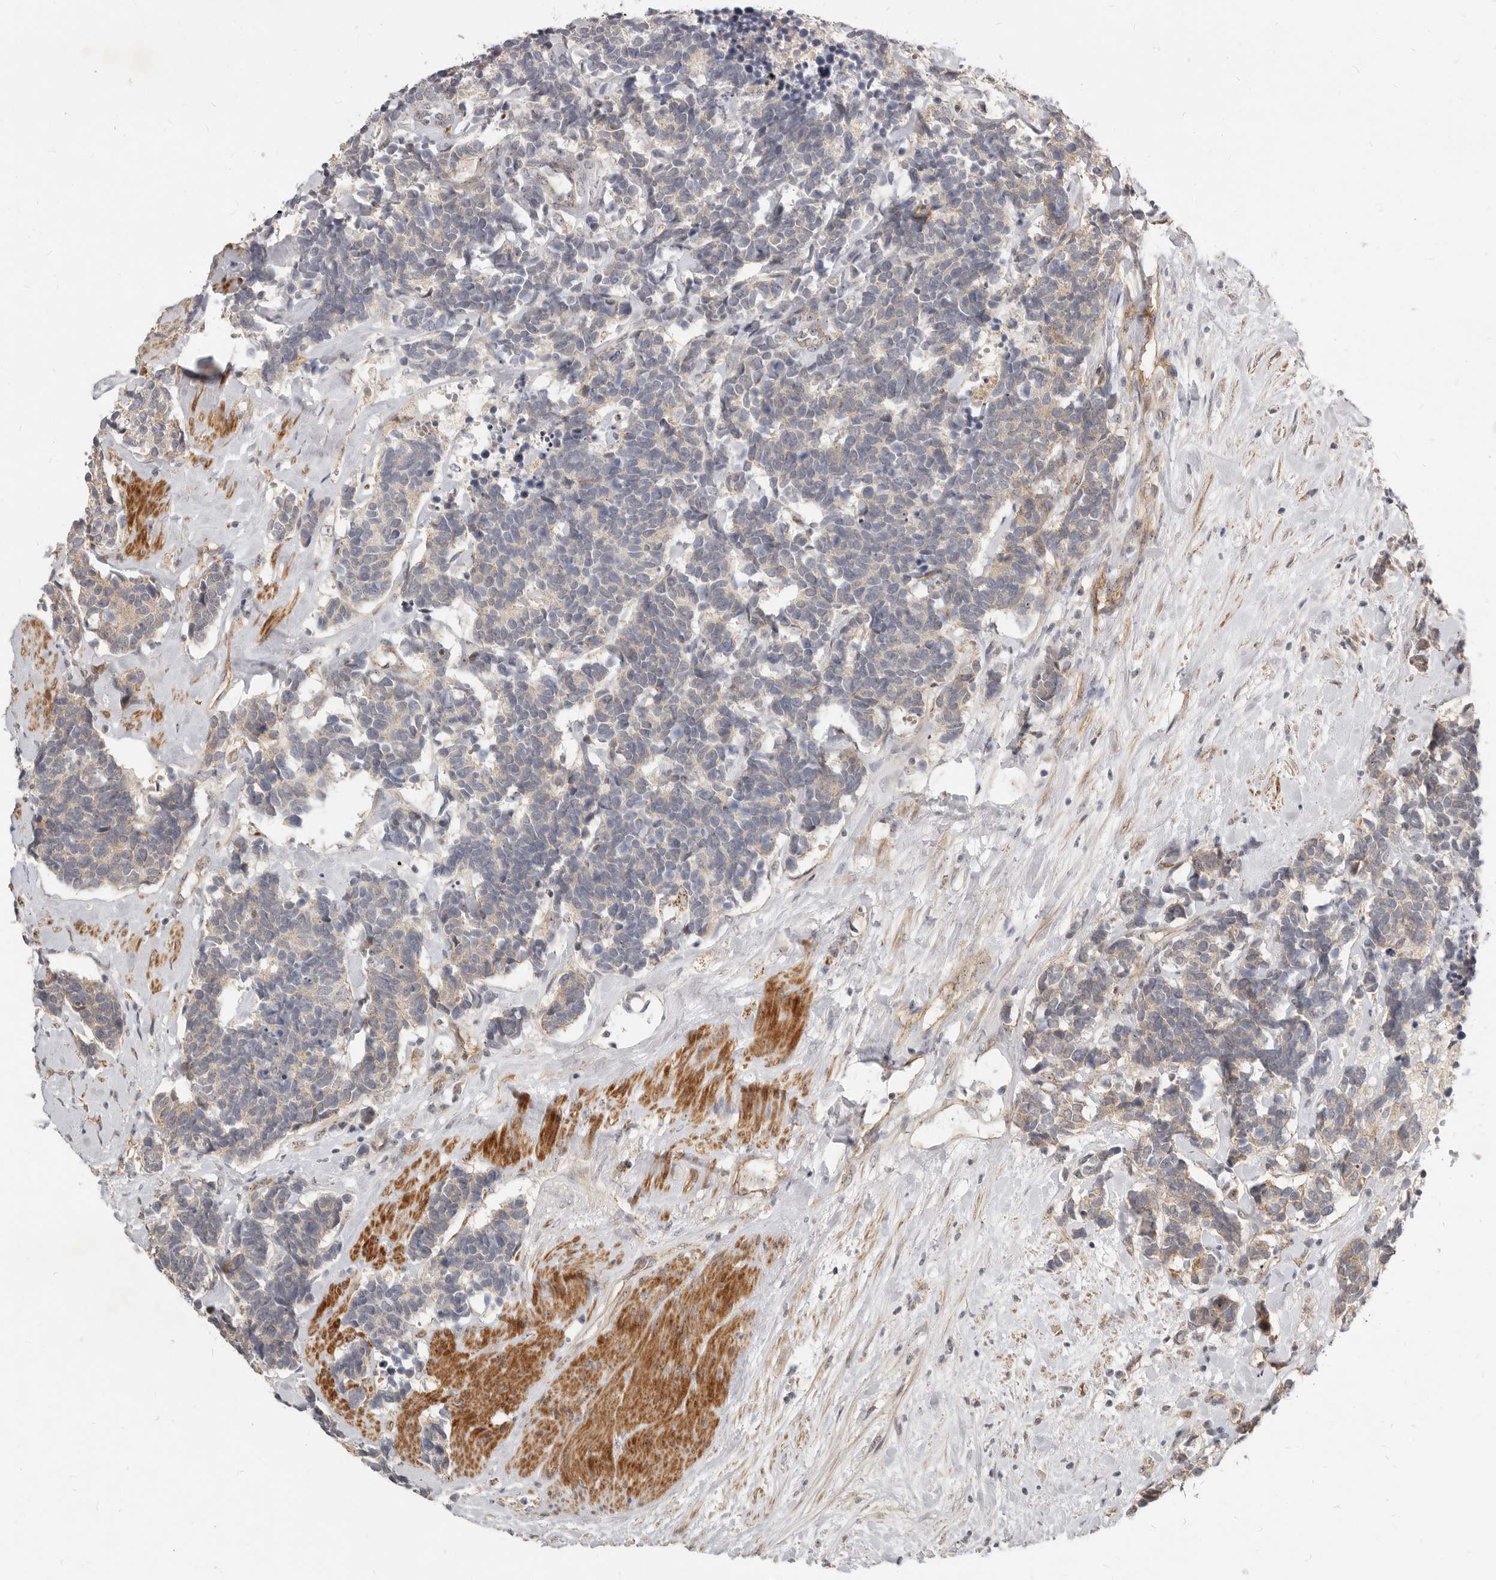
{"staining": {"intensity": "weak", "quantity": "25%-75%", "location": "cytoplasmic/membranous"}, "tissue": "carcinoid", "cell_type": "Tumor cells", "image_type": "cancer", "snomed": [{"axis": "morphology", "description": "Carcinoma, NOS"}, {"axis": "morphology", "description": "Carcinoid, malignant, NOS"}, {"axis": "topography", "description": "Urinary bladder"}], "caption": "Approximately 25%-75% of tumor cells in human malignant carcinoid reveal weak cytoplasmic/membranous protein staining as visualized by brown immunohistochemical staining.", "gene": "MICALL2", "patient": {"sex": "male", "age": 57}}